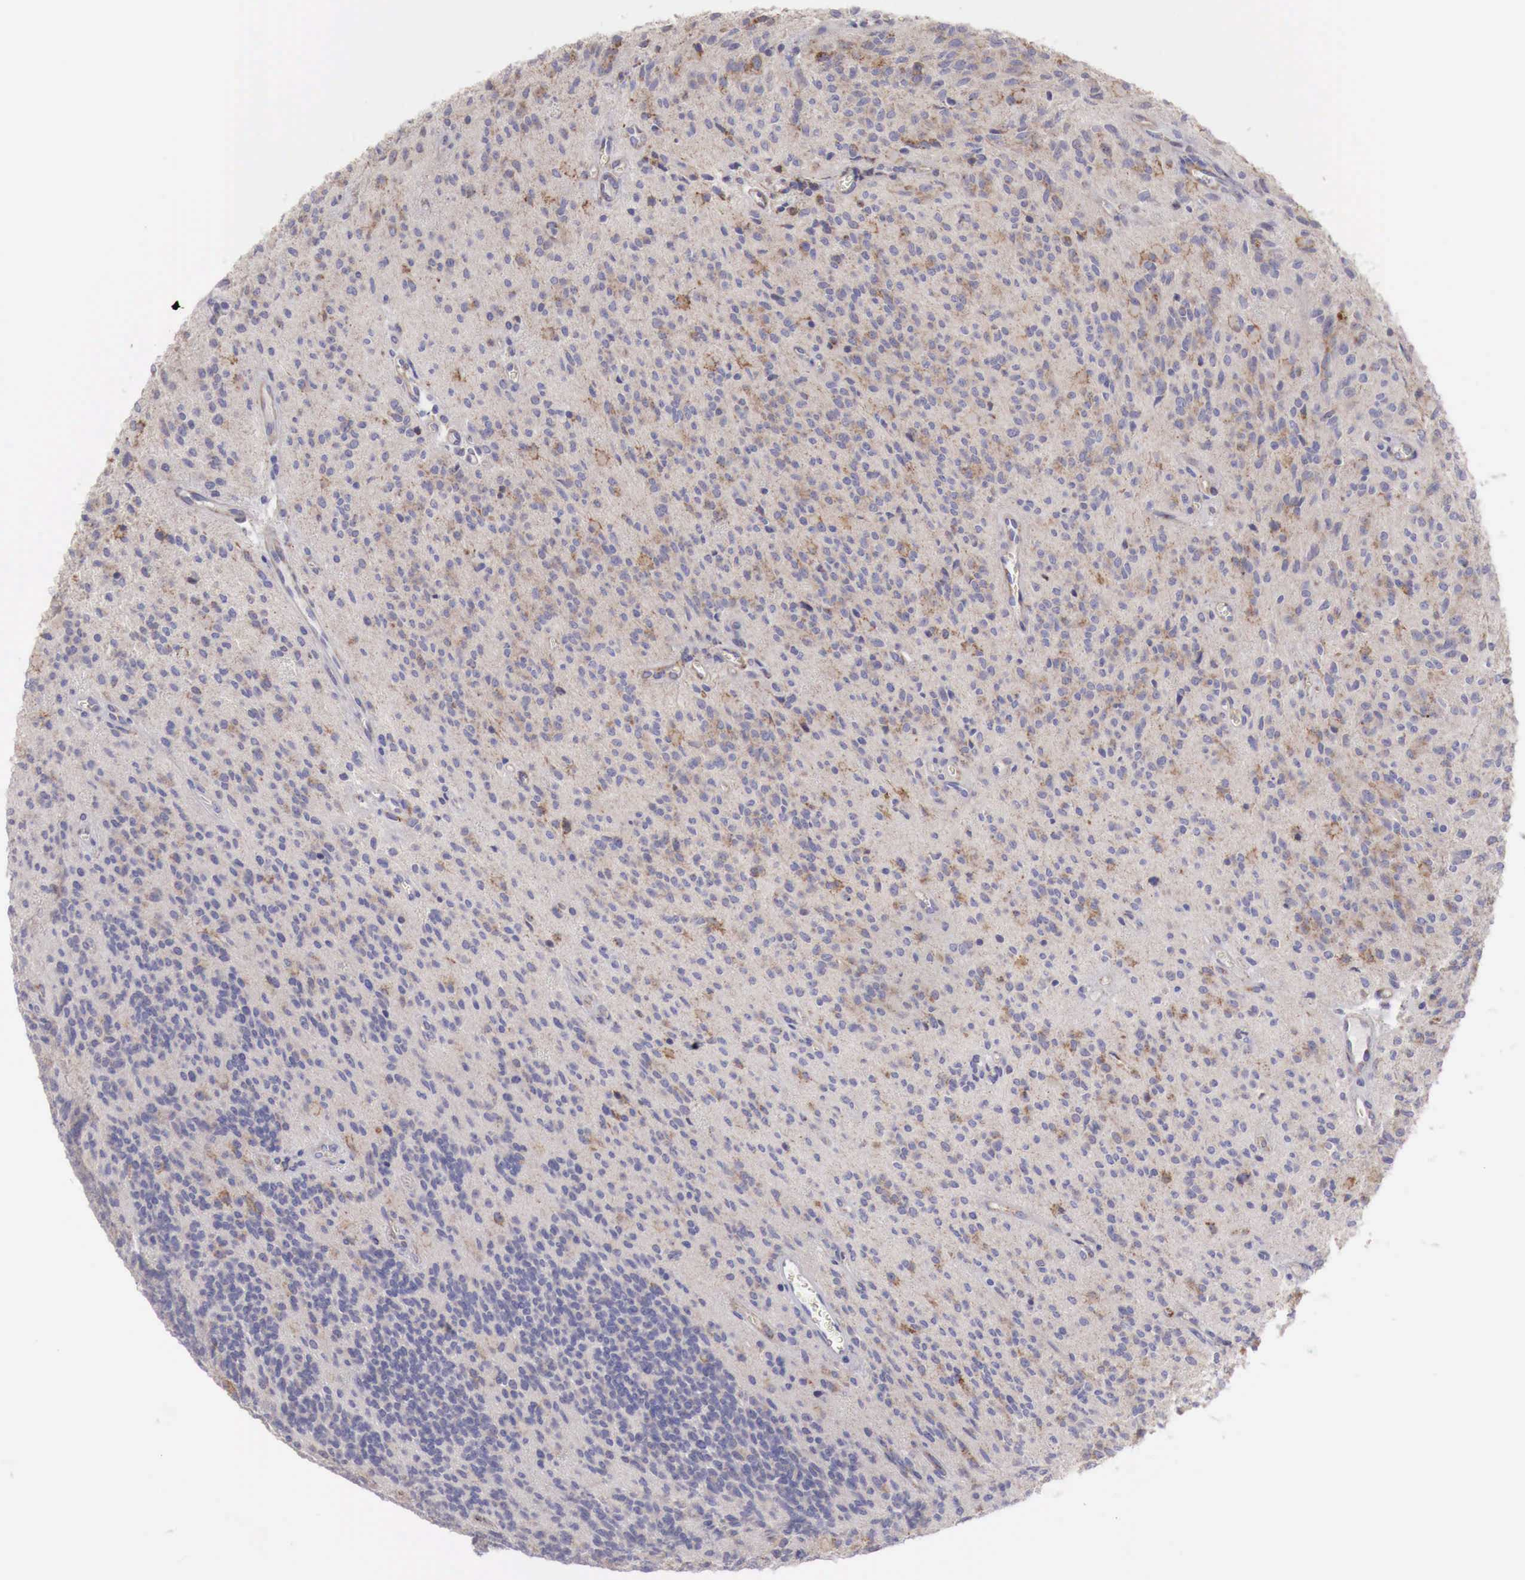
{"staining": {"intensity": "weak", "quantity": "25%-75%", "location": "cytoplasmic/membranous"}, "tissue": "glioma", "cell_type": "Tumor cells", "image_type": "cancer", "snomed": [{"axis": "morphology", "description": "Glioma, malignant, Low grade"}, {"axis": "topography", "description": "Brain"}], "caption": "Immunohistochemistry (DAB (3,3'-diaminobenzidine)) staining of human glioma reveals weak cytoplasmic/membranous protein staining in about 25%-75% of tumor cells.", "gene": "XPNPEP3", "patient": {"sex": "female", "age": 15}}